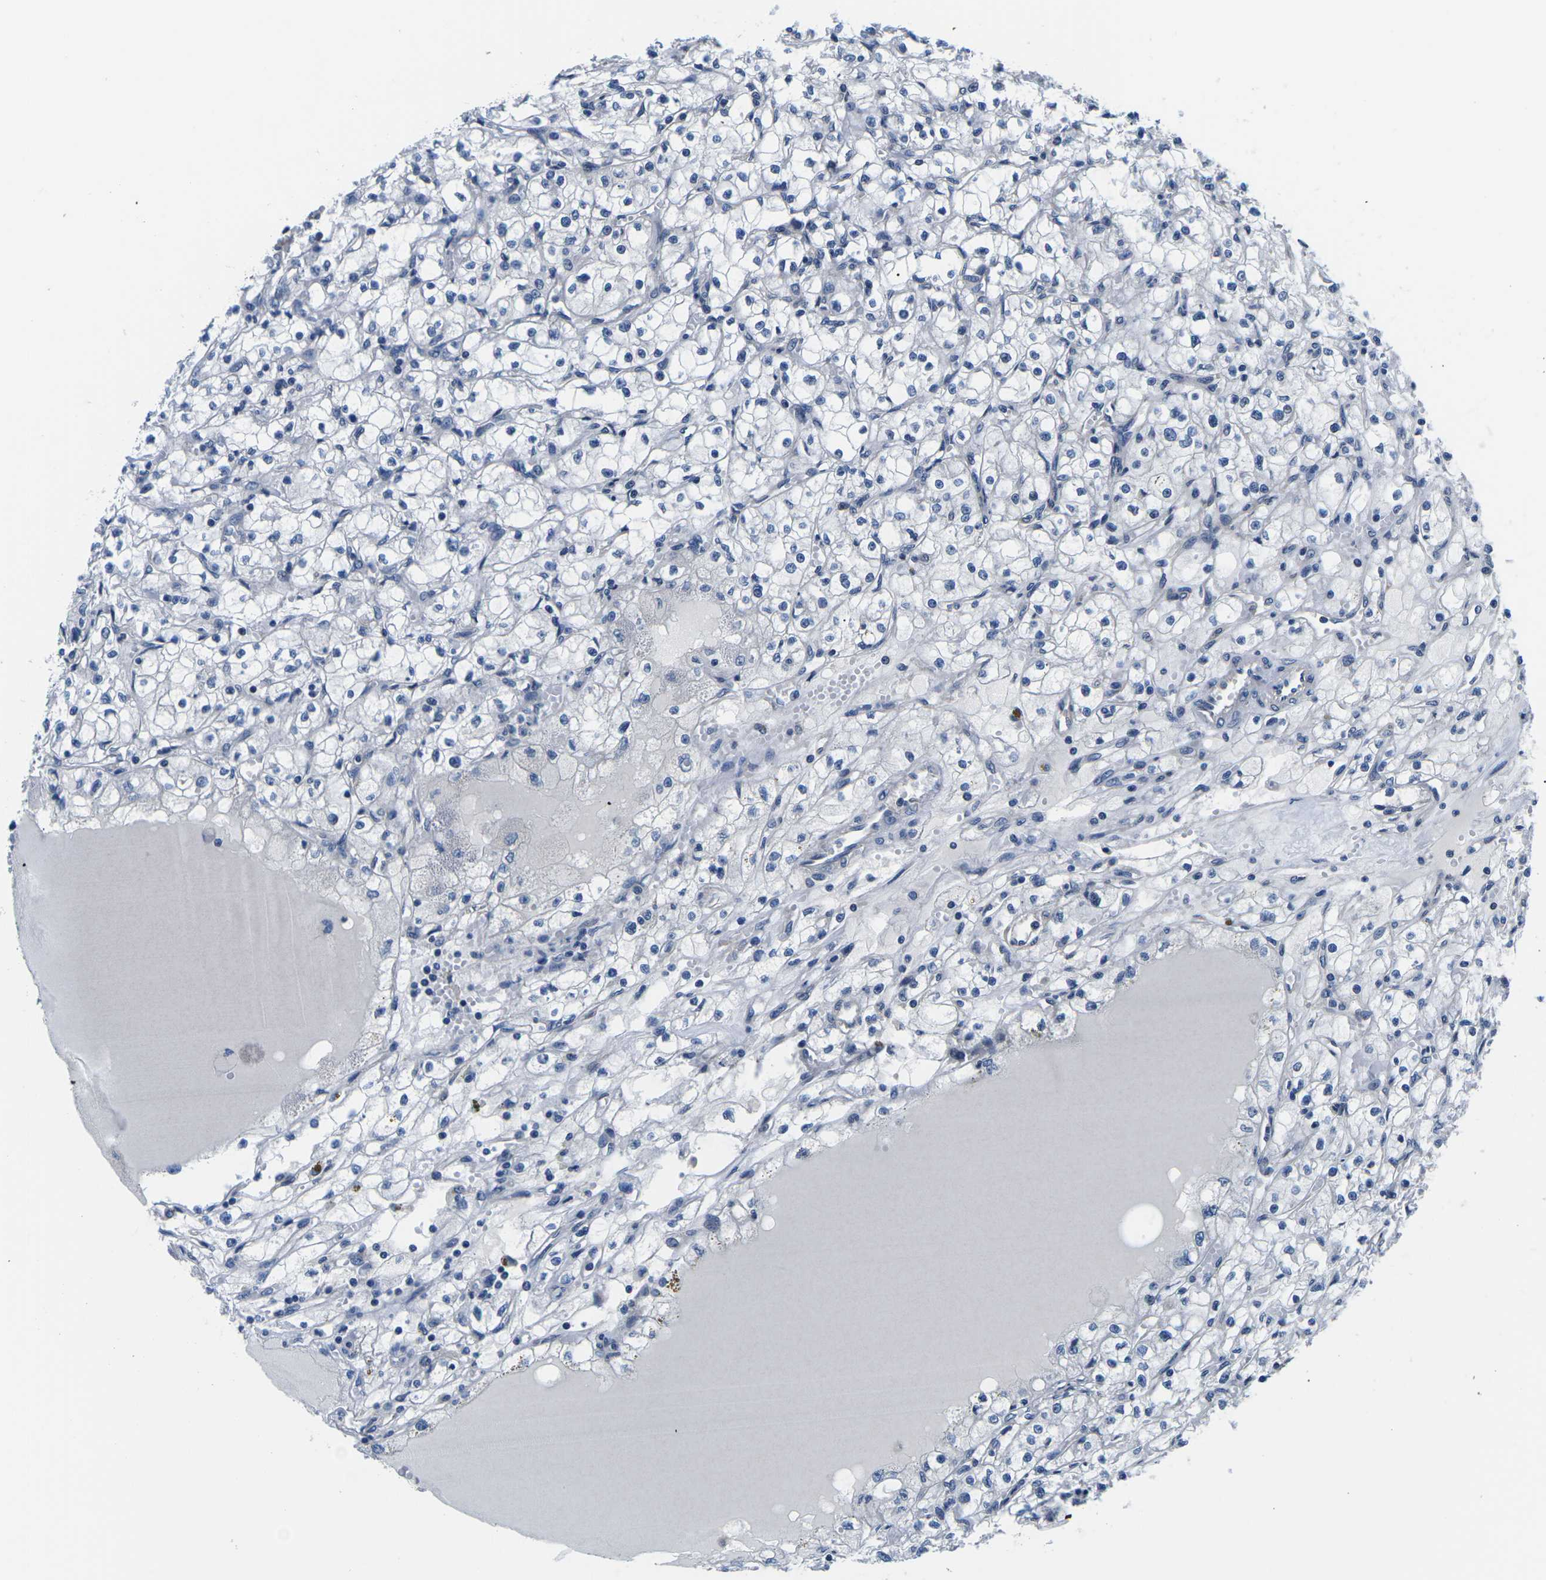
{"staining": {"intensity": "negative", "quantity": "none", "location": "none"}, "tissue": "renal cancer", "cell_type": "Tumor cells", "image_type": "cancer", "snomed": [{"axis": "morphology", "description": "Adenocarcinoma, NOS"}, {"axis": "topography", "description": "Kidney"}], "caption": "Adenocarcinoma (renal) stained for a protein using IHC displays no positivity tumor cells.", "gene": "GSK3B", "patient": {"sex": "male", "age": 56}}